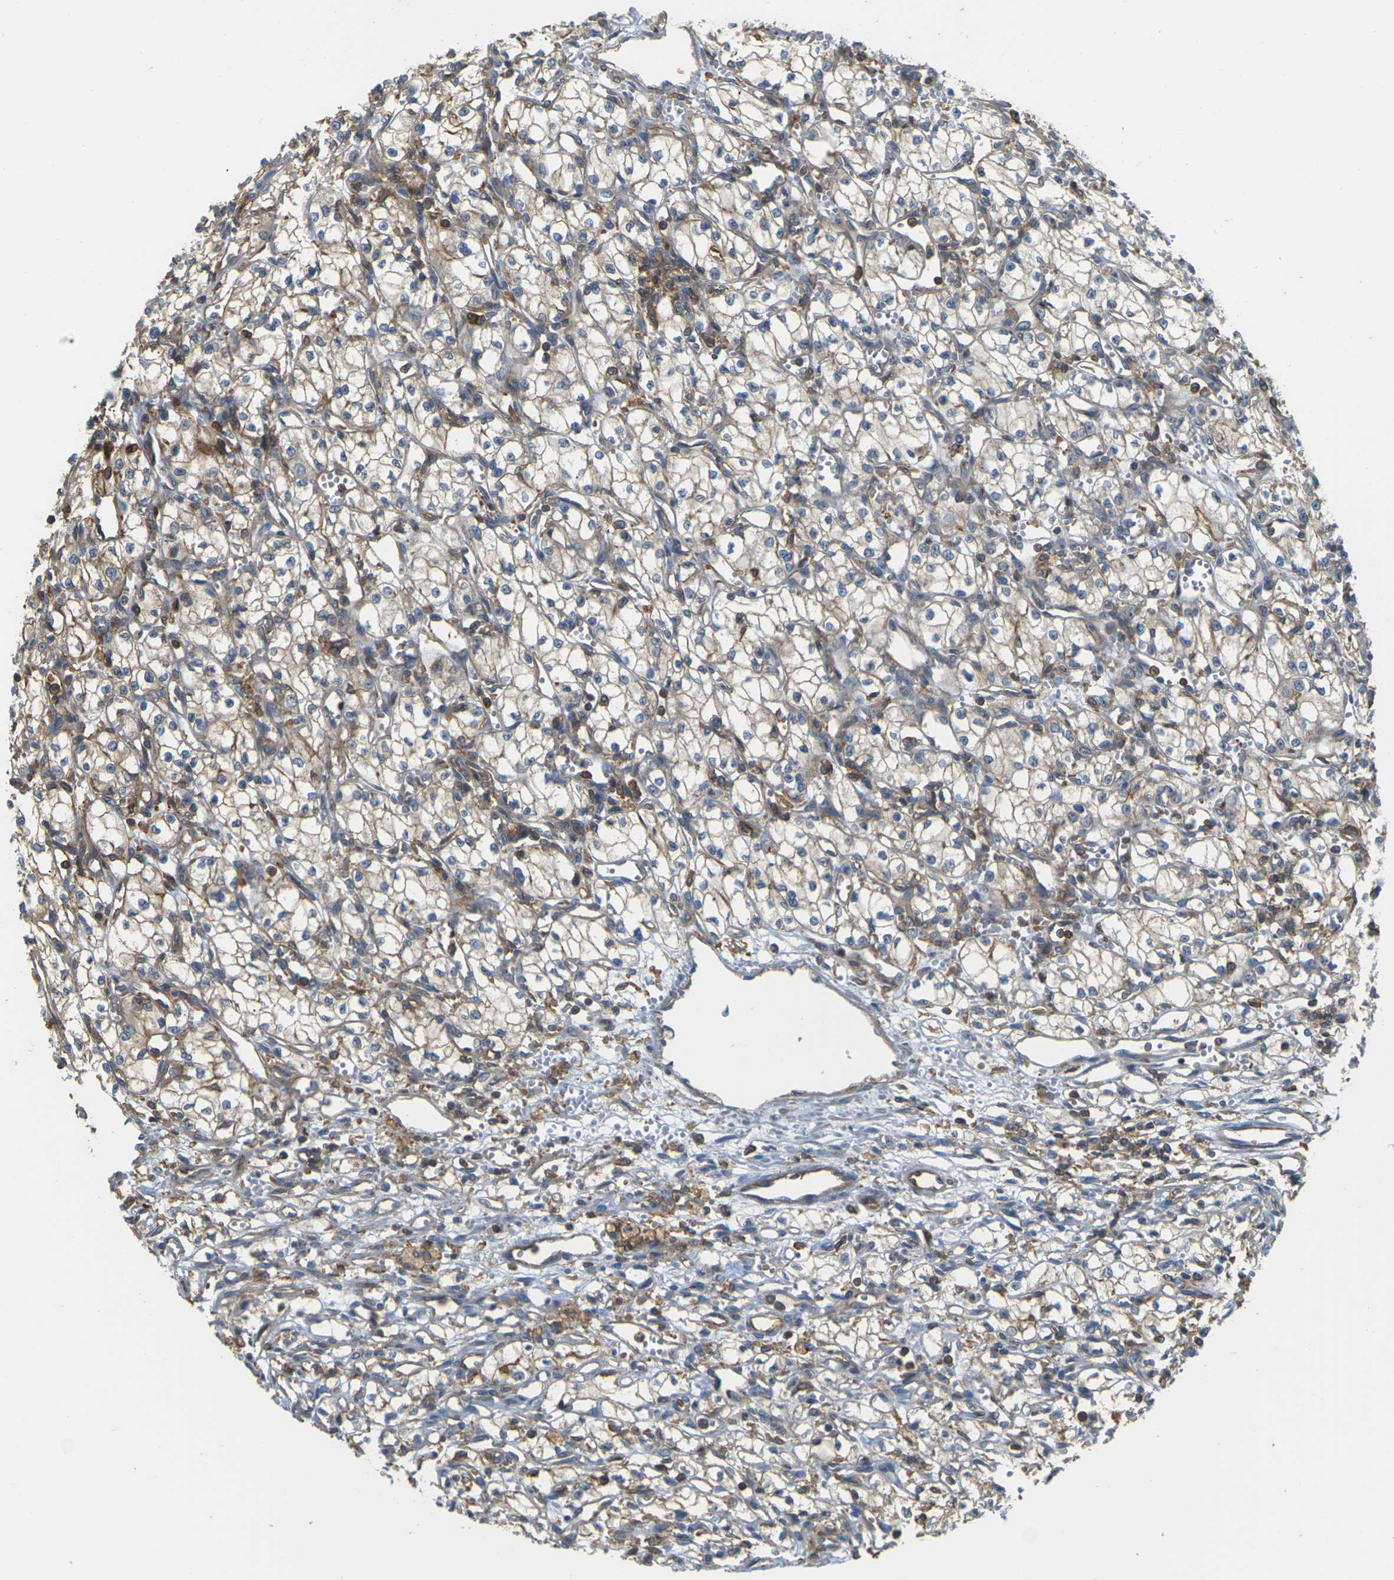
{"staining": {"intensity": "negative", "quantity": "none", "location": "none"}, "tissue": "renal cancer", "cell_type": "Tumor cells", "image_type": "cancer", "snomed": [{"axis": "morphology", "description": "Normal tissue, NOS"}, {"axis": "morphology", "description": "Adenocarcinoma, NOS"}, {"axis": "topography", "description": "Kidney"}], "caption": "An IHC photomicrograph of renal cancer is shown. There is no staining in tumor cells of renal cancer.", "gene": "IQGAP1", "patient": {"sex": "male", "age": 59}}